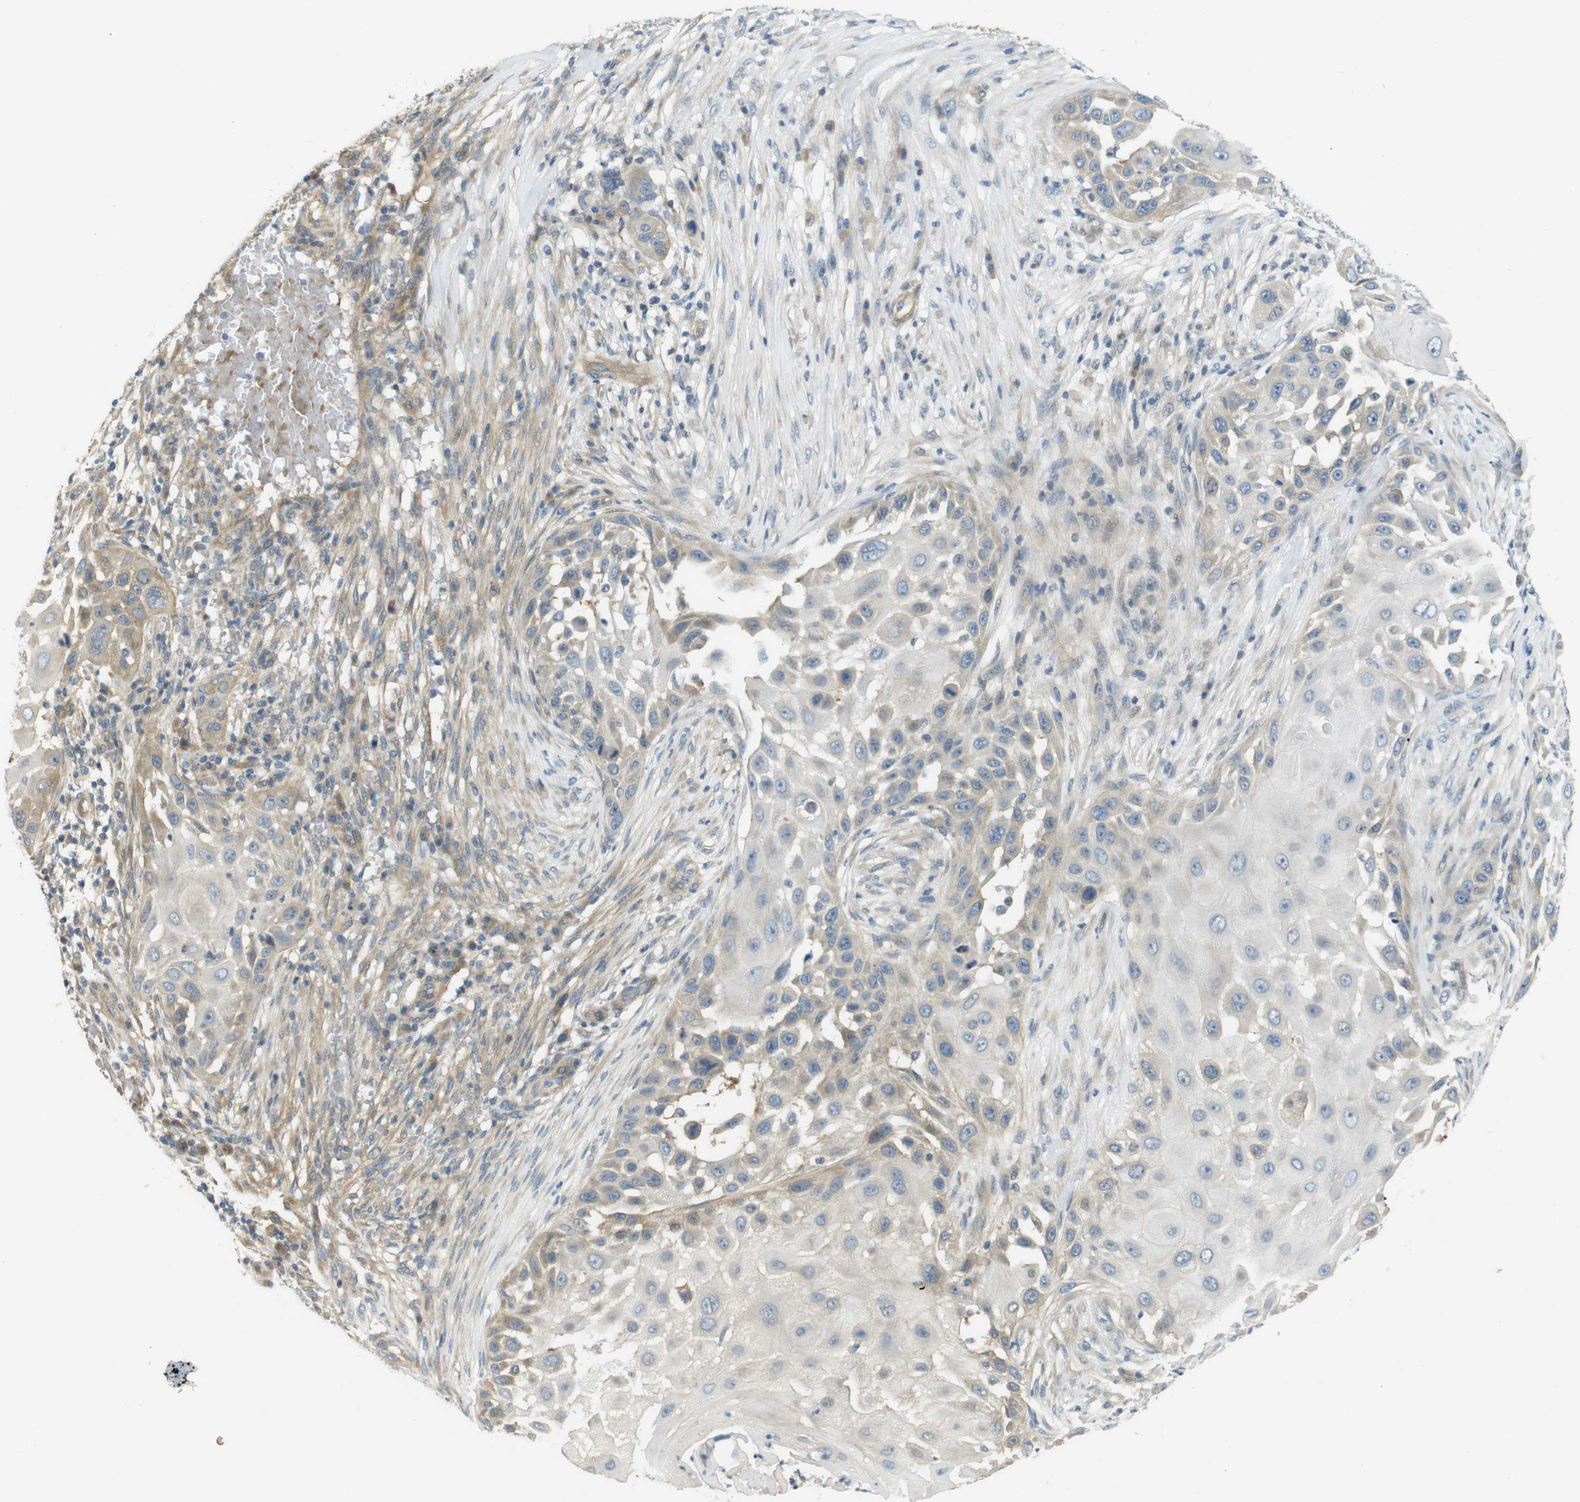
{"staining": {"intensity": "weak", "quantity": "<25%", "location": "cytoplasmic/membranous"}, "tissue": "skin cancer", "cell_type": "Tumor cells", "image_type": "cancer", "snomed": [{"axis": "morphology", "description": "Squamous cell carcinoma, NOS"}, {"axis": "topography", "description": "Skin"}], "caption": "Immunohistochemistry image of human squamous cell carcinoma (skin) stained for a protein (brown), which demonstrates no positivity in tumor cells.", "gene": "ABHD15", "patient": {"sex": "female", "age": 44}}